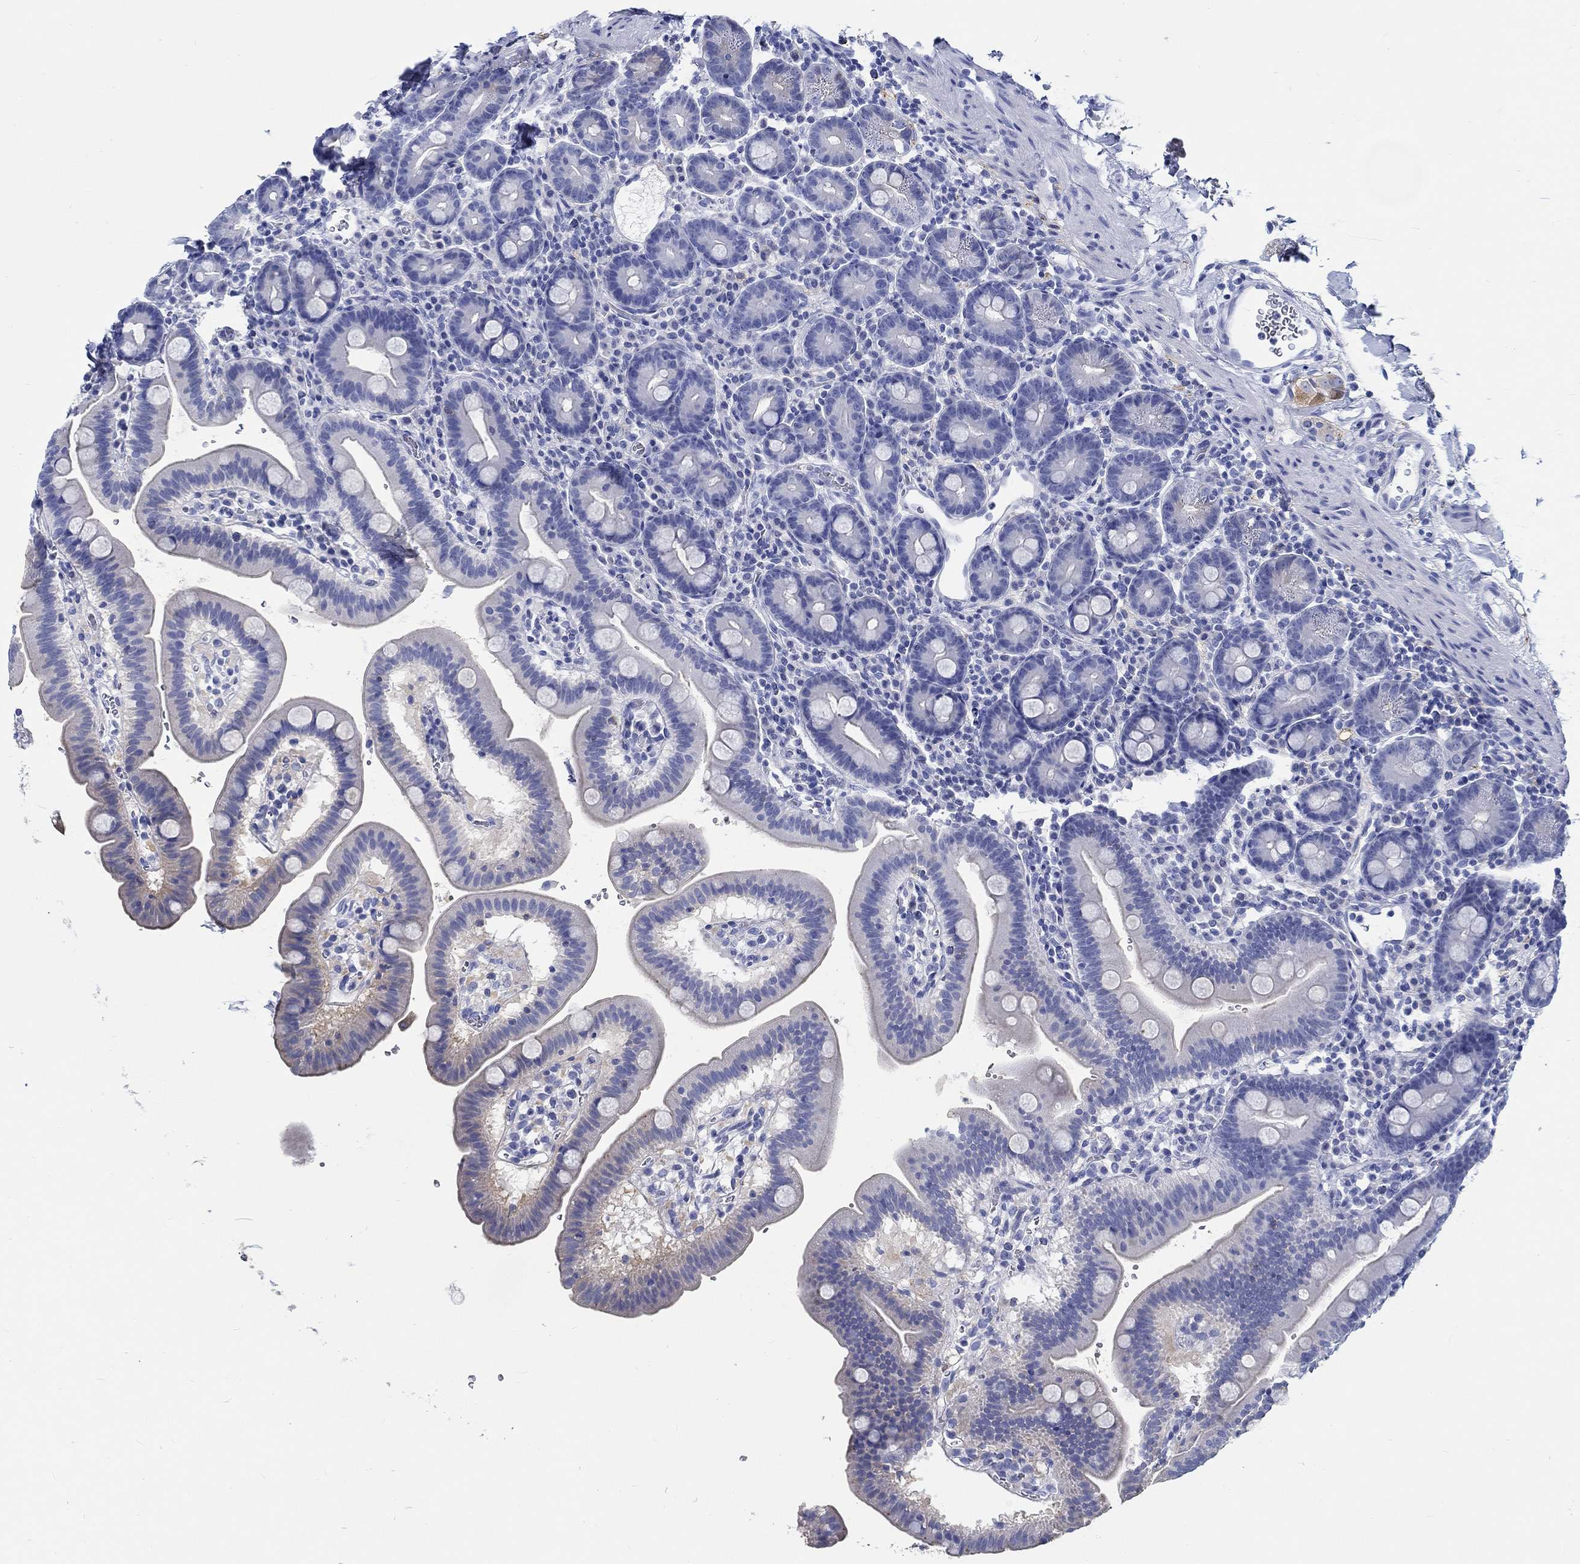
{"staining": {"intensity": "negative", "quantity": "none", "location": "none"}, "tissue": "duodenum", "cell_type": "Glandular cells", "image_type": "normal", "snomed": [{"axis": "morphology", "description": "Normal tissue, NOS"}, {"axis": "topography", "description": "Duodenum"}], "caption": "Benign duodenum was stained to show a protein in brown. There is no significant expression in glandular cells.", "gene": "FBXO2", "patient": {"sex": "male", "age": 59}}